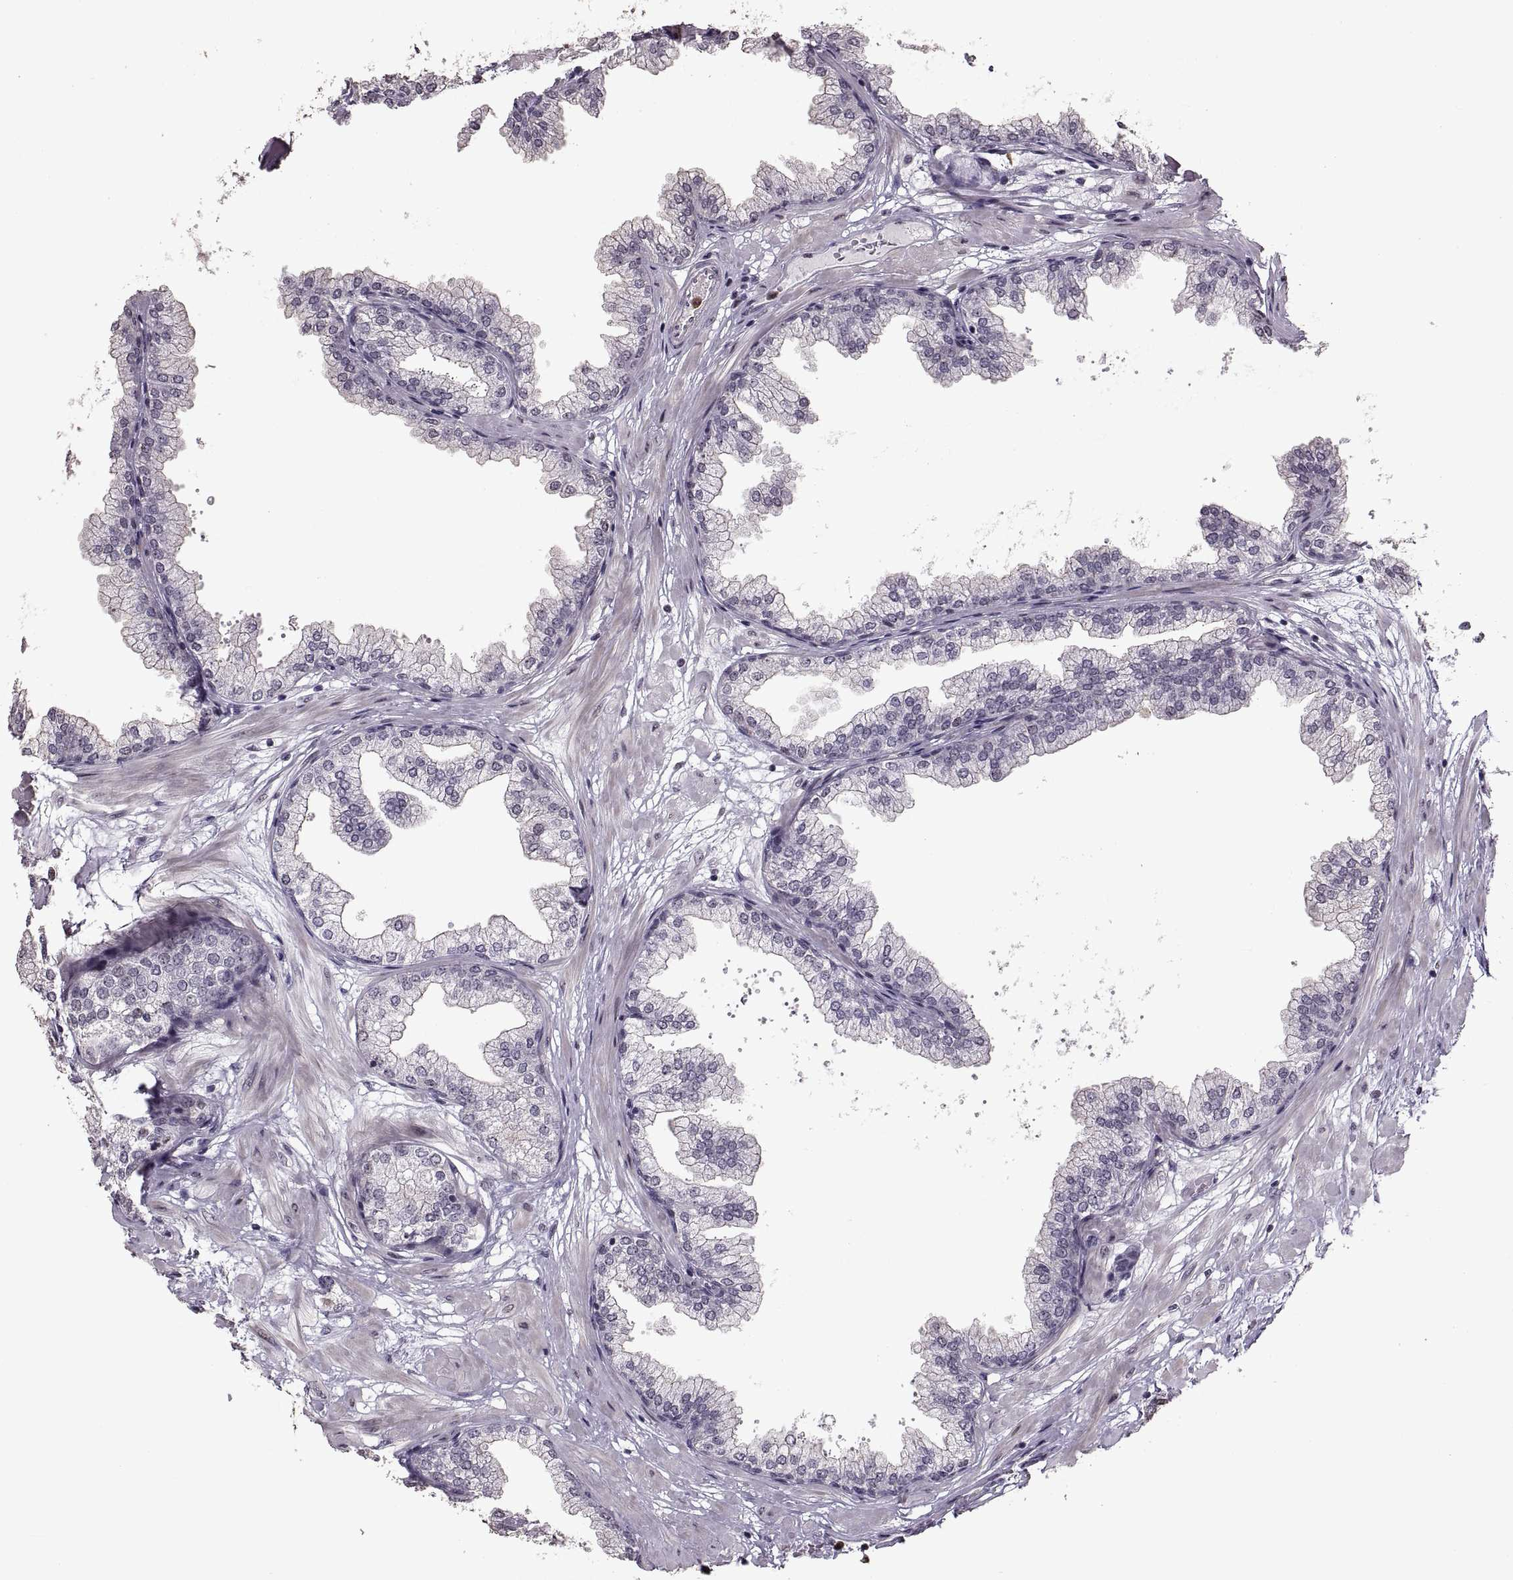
{"staining": {"intensity": "negative", "quantity": "none", "location": "none"}, "tissue": "prostate", "cell_type": "Glandular cells", "image_type": "normal", "snomed": [{"axis": "morphology", "description": "Normal tissue, NOS"}, {"axis": "topography", "description": "Prostate"}], "caption": "The immunohistochemistry (IHC) photomicrograph has no significant expression in glandular cells of prostate.", "gene": "PALS1", "patient": {"sex": "male", "age": 37}}